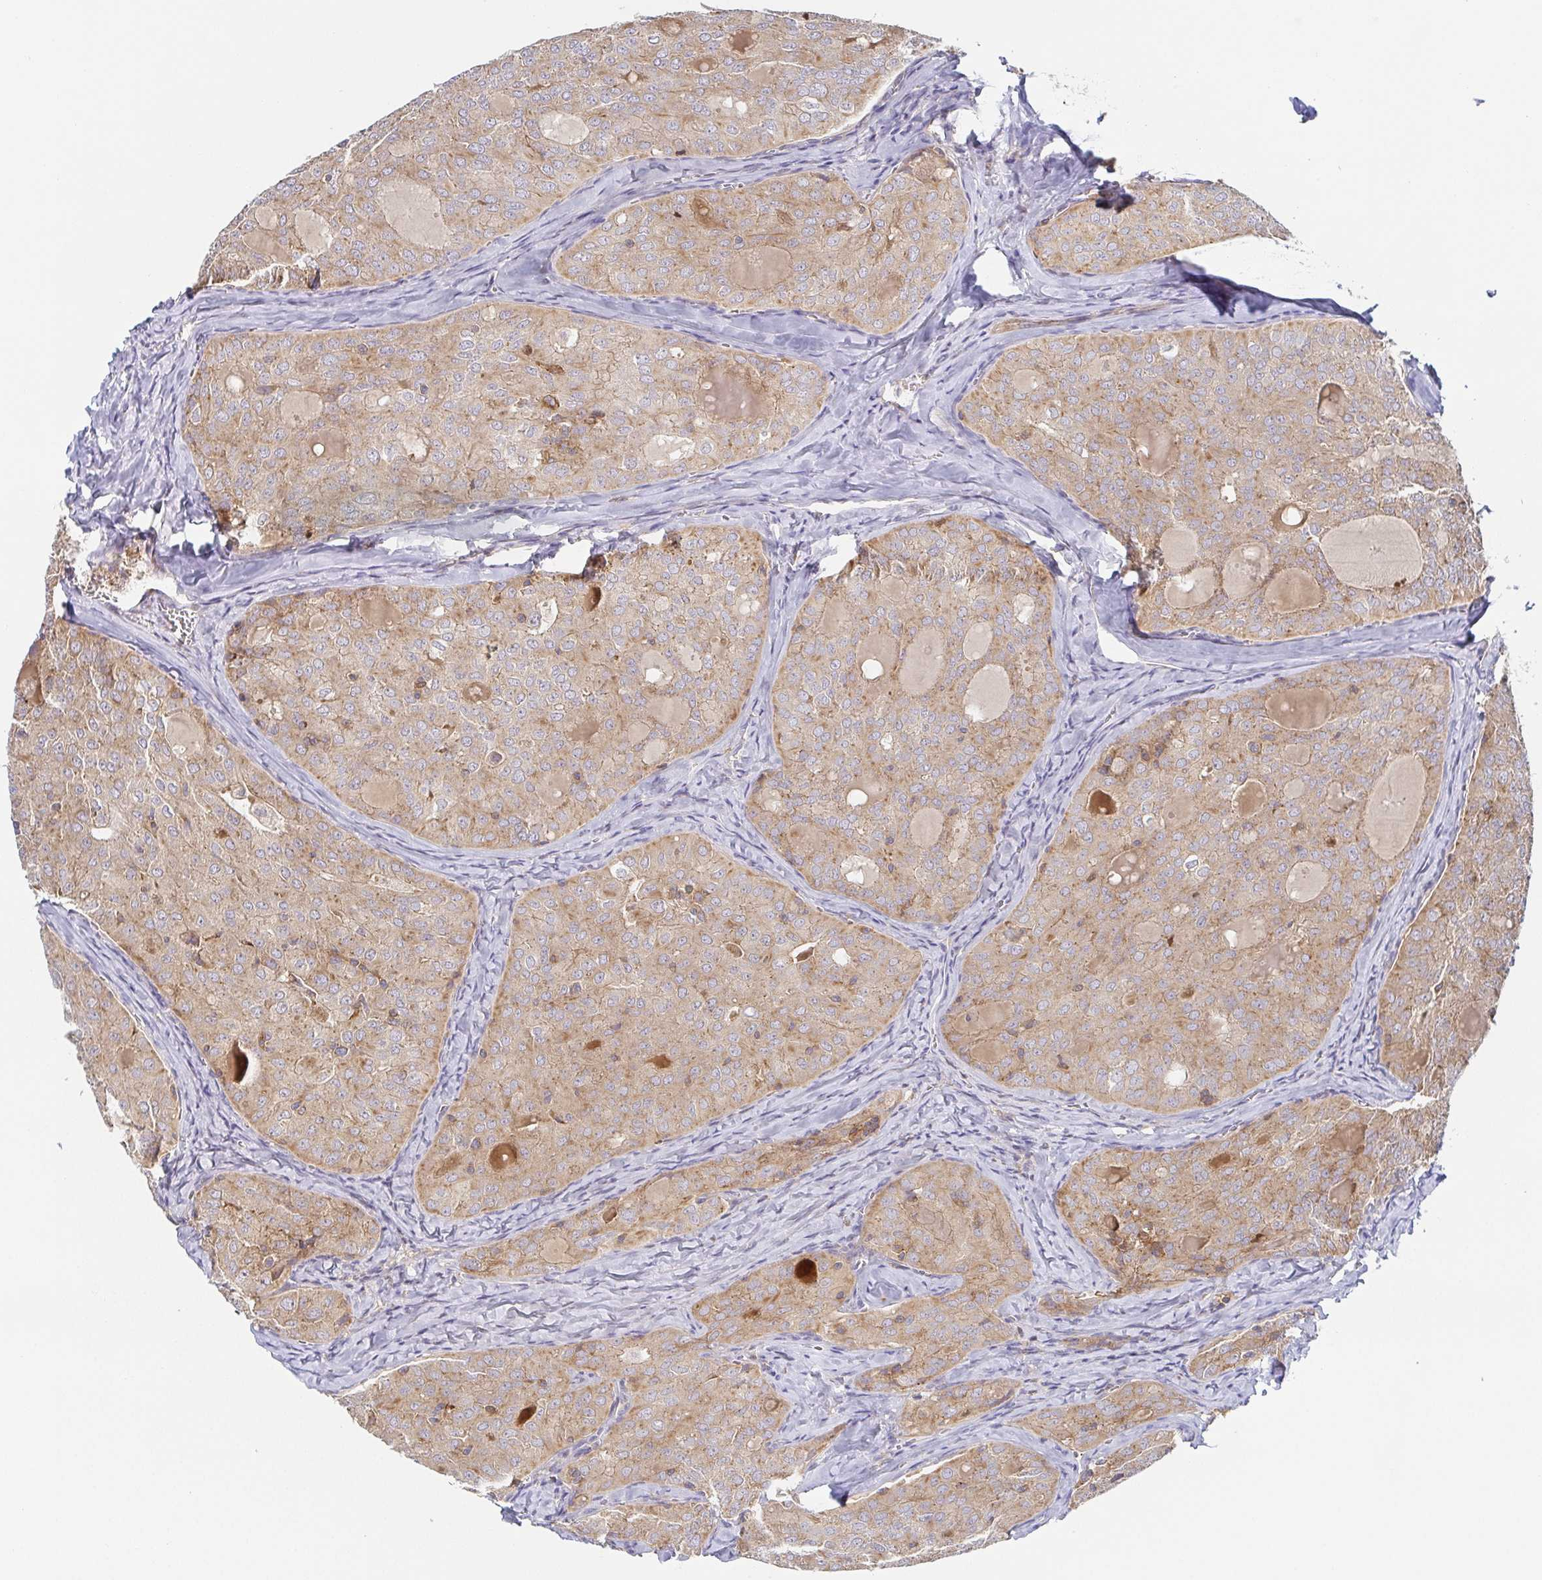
{"staining": {"intensity": "weak", "quantity": ">75%", "location": "cytoplasmic/membranous"}, "tissue": "thyroid cancer", "cell_type": "Tumor cells", "image_type": "cancer", "snomed": [{"axis": "morphology", "description": "Follicular adenoma carcinoma, NOS"}, {"axis": "topography", "description": "Thyroid gland"}], "caption": "IHC photomicrograph of thyroid follicular adenoma carcinoma stained for a protein (brown), which displays low levels of weak cytoplasmic/membranous positivity in about >75% of tumor cells.", "gene": "TUFT1", "patient": {"sex": "male", "age": 75}}